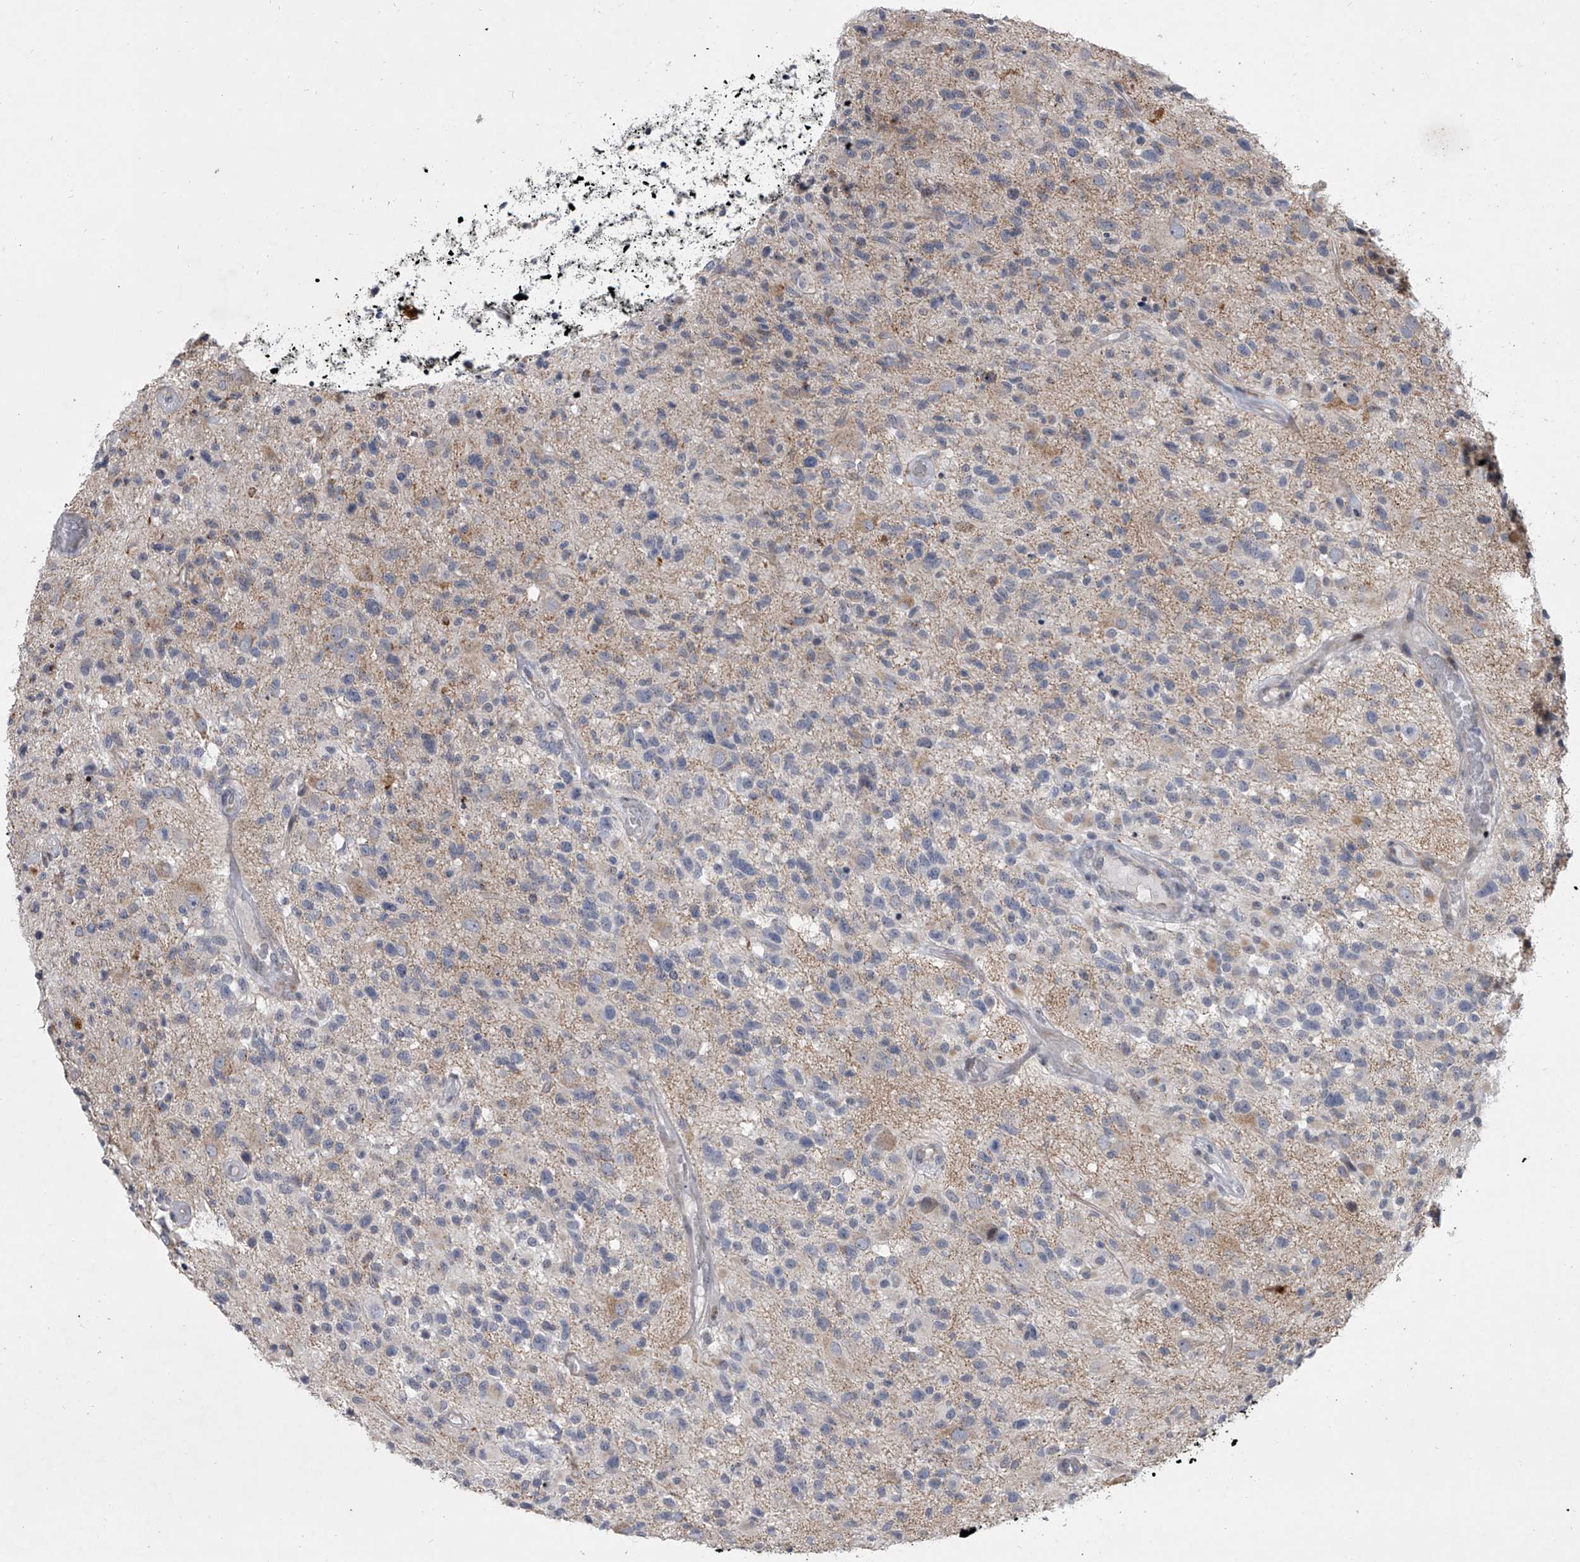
{"staining": {"intensity": "negative", "quantity": "none", "location": "none"}, "tissue": "glioma", "cell_type": "Tumor cells", "image_type": "cancer", "snomed": [{"axis": "morphology", "description": "Glioma, malignant, High grade"}, {"axis": "morphology", "description": "Glioblastoma, NOS"}, {"axis": "topography", "description": "Brain"}], "caption": "The image exhibits no significant positivity in tumor cells of glioma. (Brightfield microscopy of DAB immunohistochemistry (IHC) at high magnification).", "gene": "HEATR6", "patient": {"sex": "male", "age": 60}}